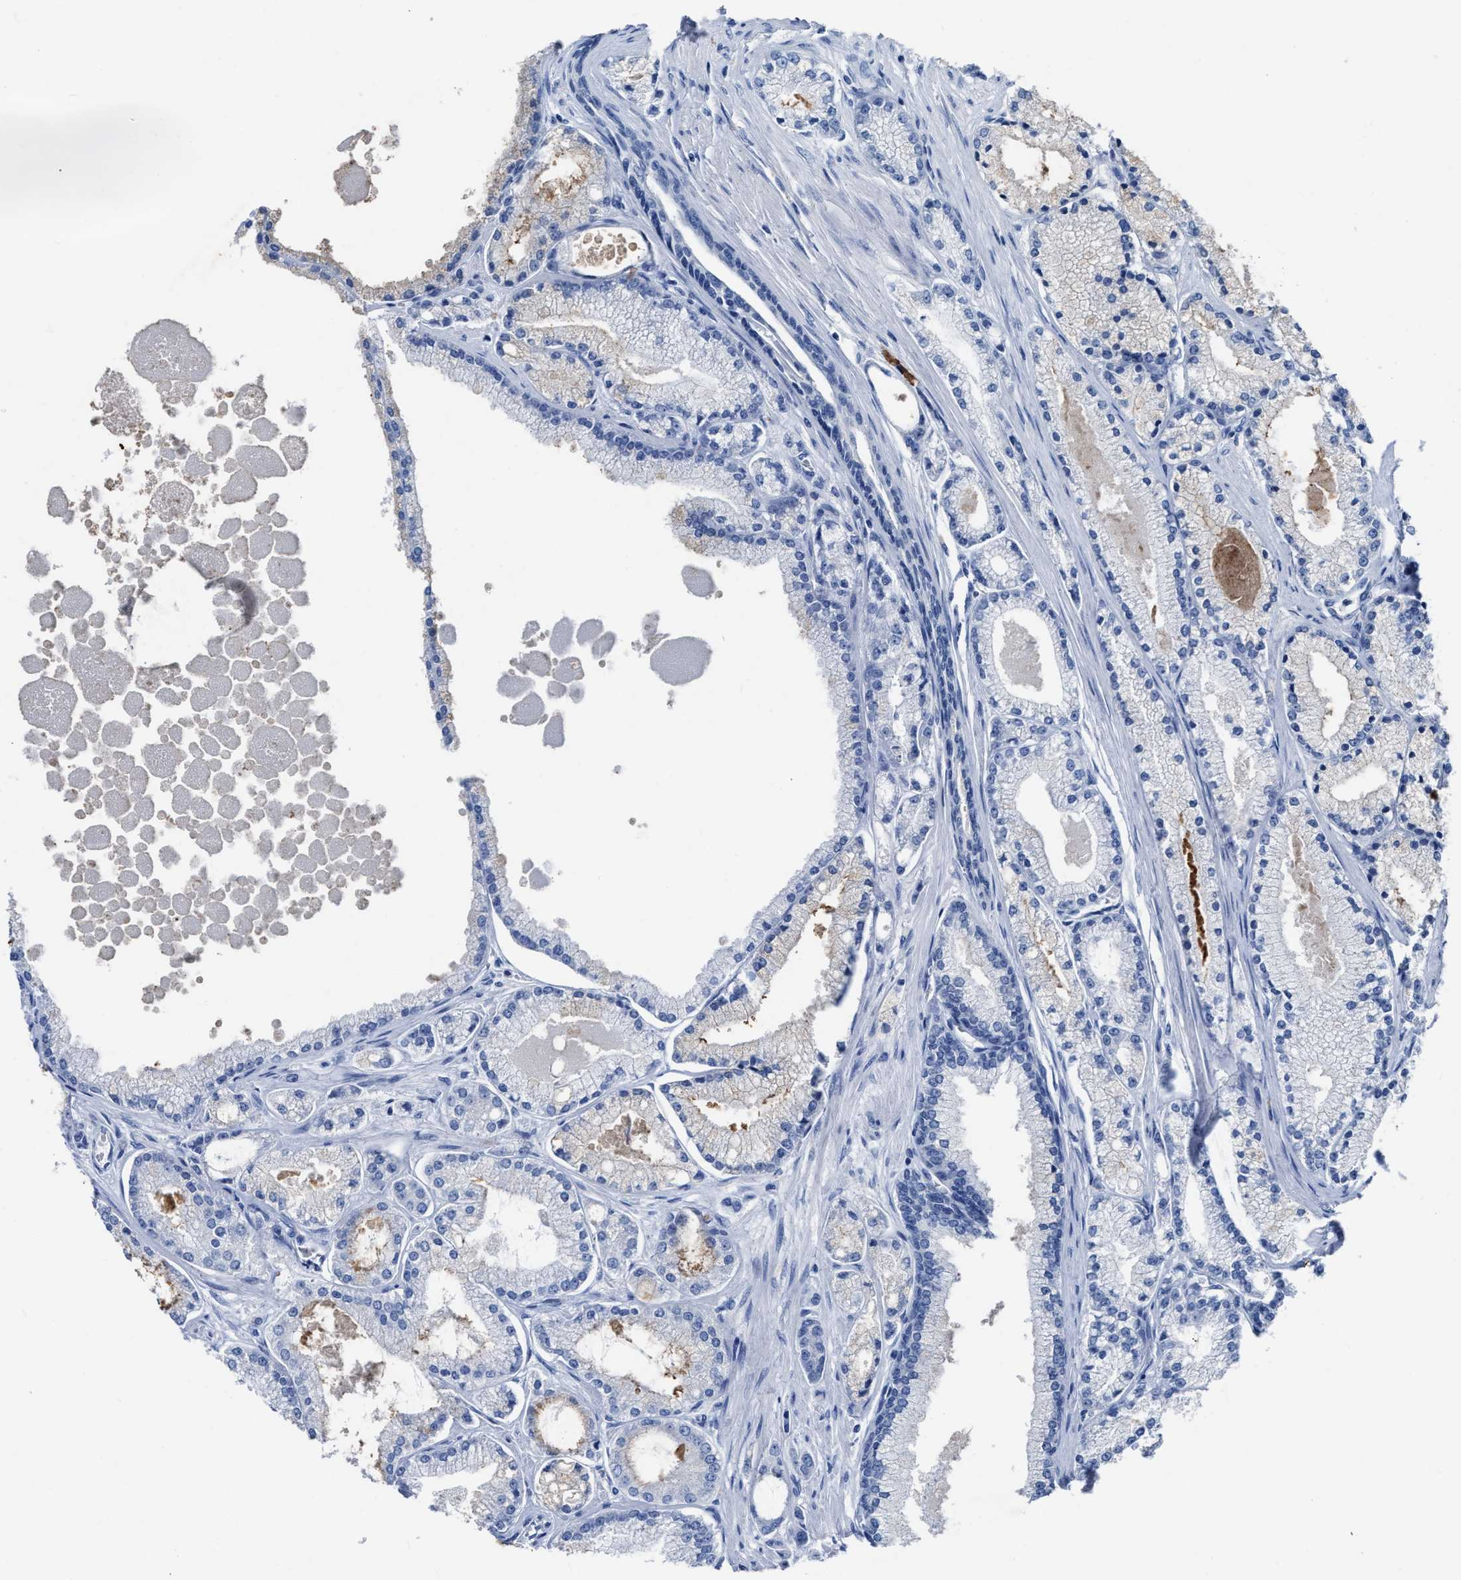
{"staining": {"intensity": "negative", "quantity": "none", "location": "none"}, "tissue": "prostate cancer", "cell_type": "Tumor cells", "image_type": "cancer", "snomed": [{"axis": "morphology", "description": "Adenocarcinoma, High grade"}, {"axis": "topography", "description": "Prostate"}], "caption": "Photomicrograph shows no protein staining in tumor cells of prostate cancer tissue.", "gene": "CEACAM5", "patient": {"sex": "male", "age": 71}}